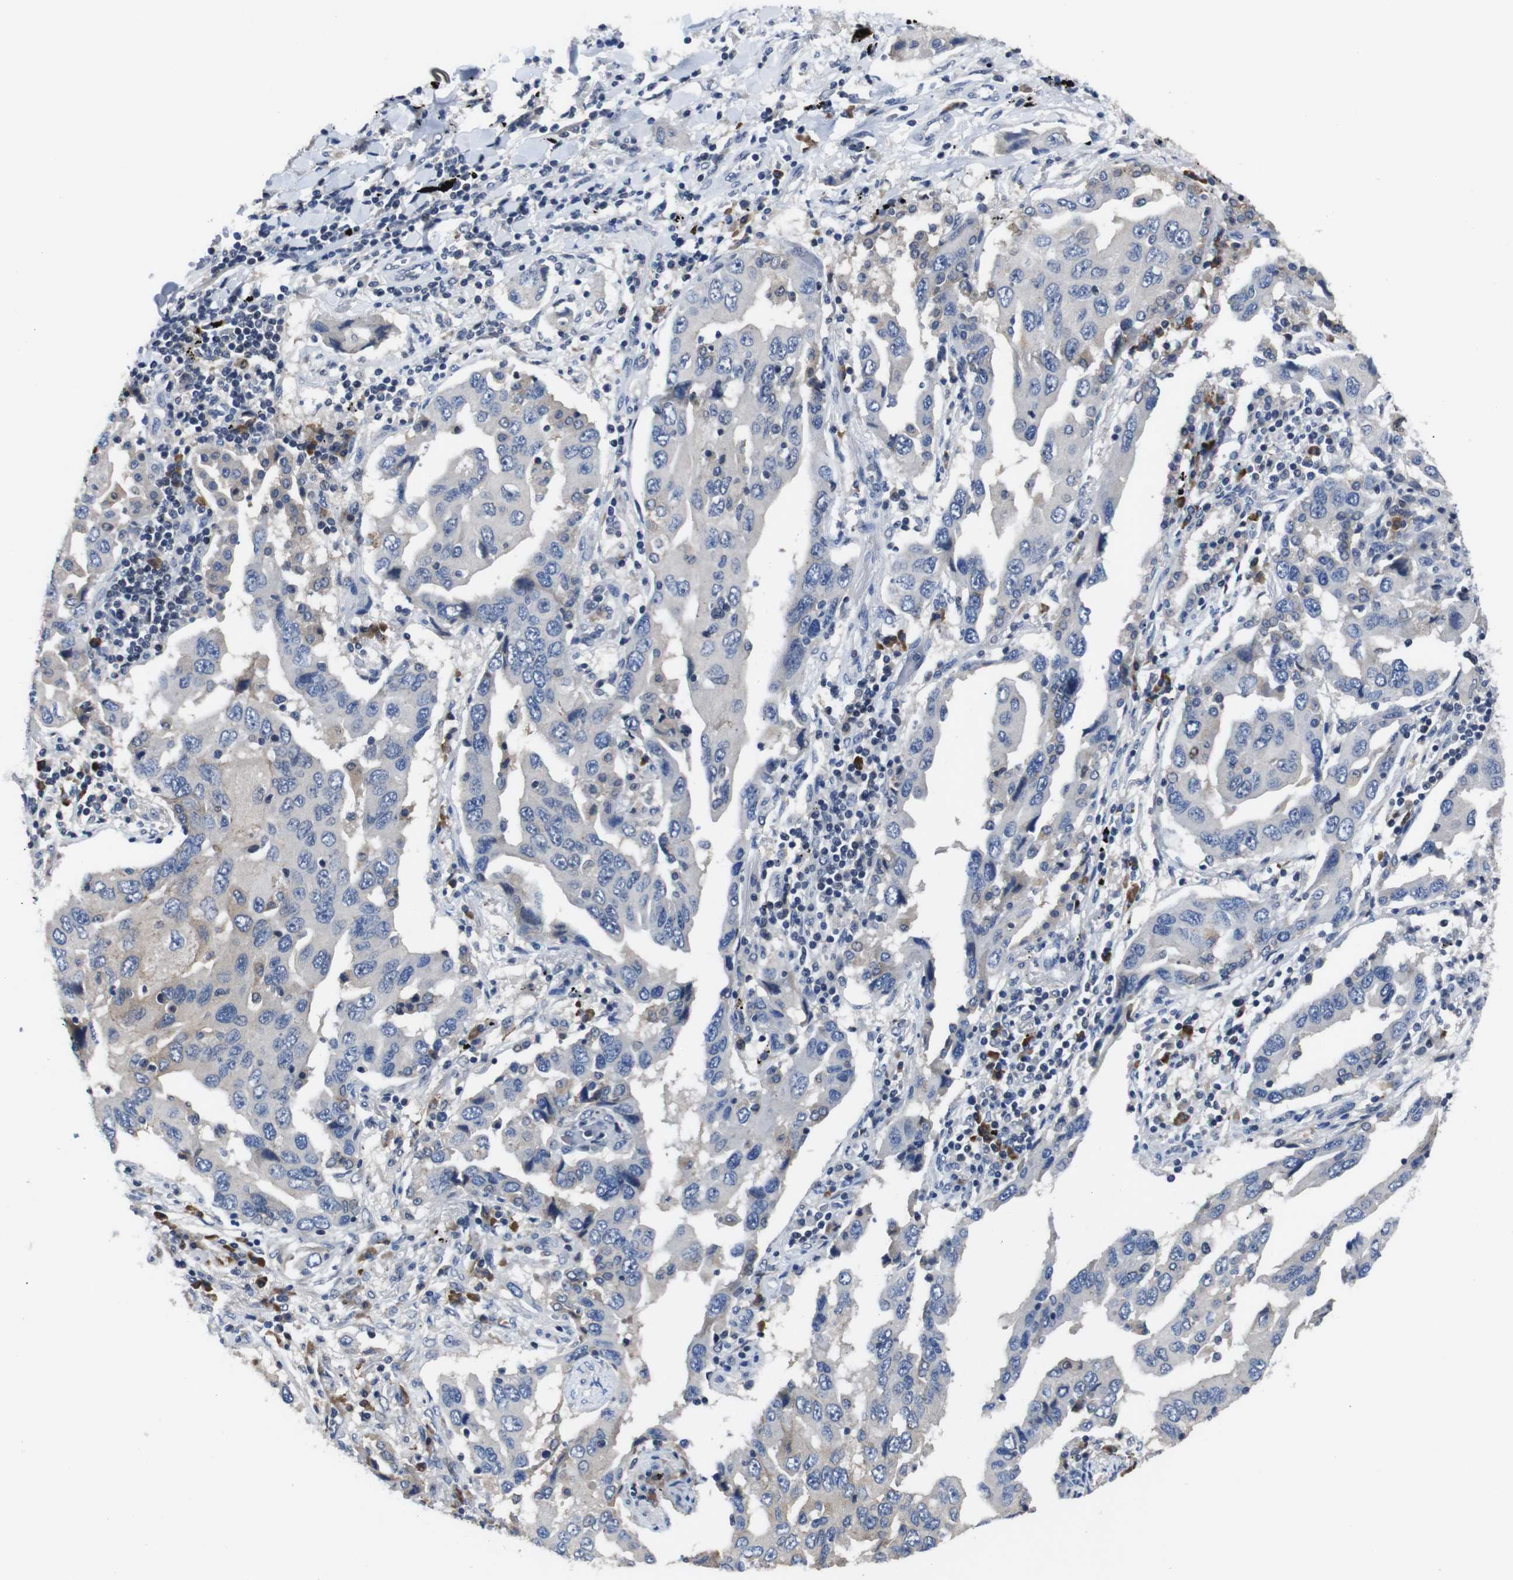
{"staining": {"intensity": "moderate", "quantity": "<25%", "location": "cytoplasmic/membranous"}, "tissue": "lung cancer", "cell_type": "Tumor cells", "image_type": "cancer", "snomed": [{"axis": "morphology", "description": "Adenocarcinoma, NOS"}, {"axis": "topography", "description": "Lung"}], "caption": "Protein staining of adenocarcinoma (lung) tissue demonstrates moderate cytoplasmic/membranous staining in approximately <25% of tumor cells.", "gene": "SEMA4B", "patient": {"sex": "female", "age": 65}}